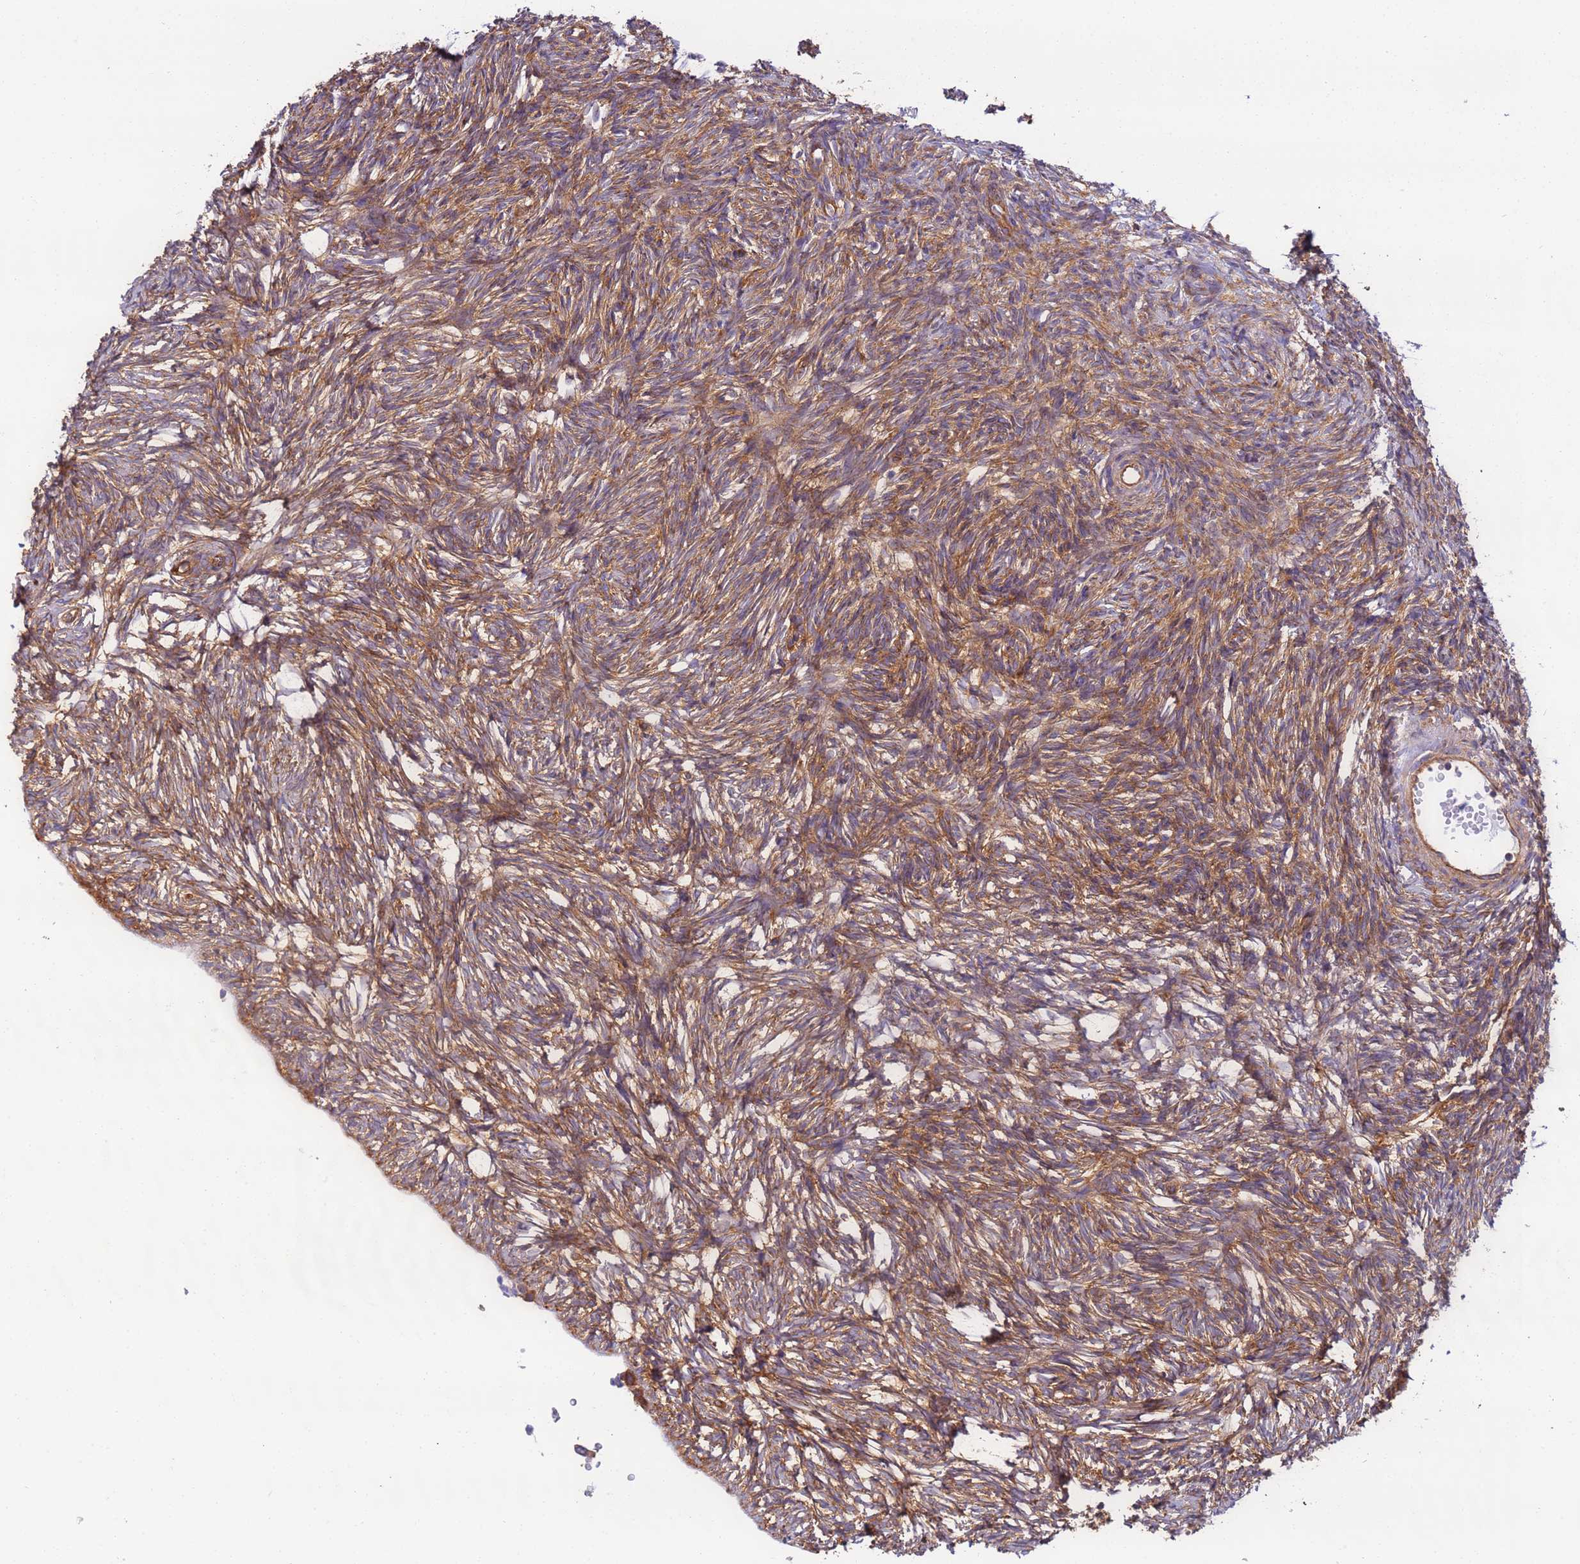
{"staining": {"intensity": "moderate", "quantity": ">75%", "location": "cytoplasmic/membranous"}, "tissue": "ovary", "cell_type": "Ovarian stroma cells", "image_type": "normal", "snomed": [{"axis": "morphology", "description": "Normal tissue, NOS"}, {"axis": "topography", "description": "Ovary"}], "caption": "A medium amount of moderate cytoplasmic/membranous expression is seen in about >75% of ovarian stroma cells in normal ovary. (brown staining indicates protein expression, while blue staining denotes nuclei).", "gene": "DYNC1I2", "patient": {"sex": "female", "age": 51}}